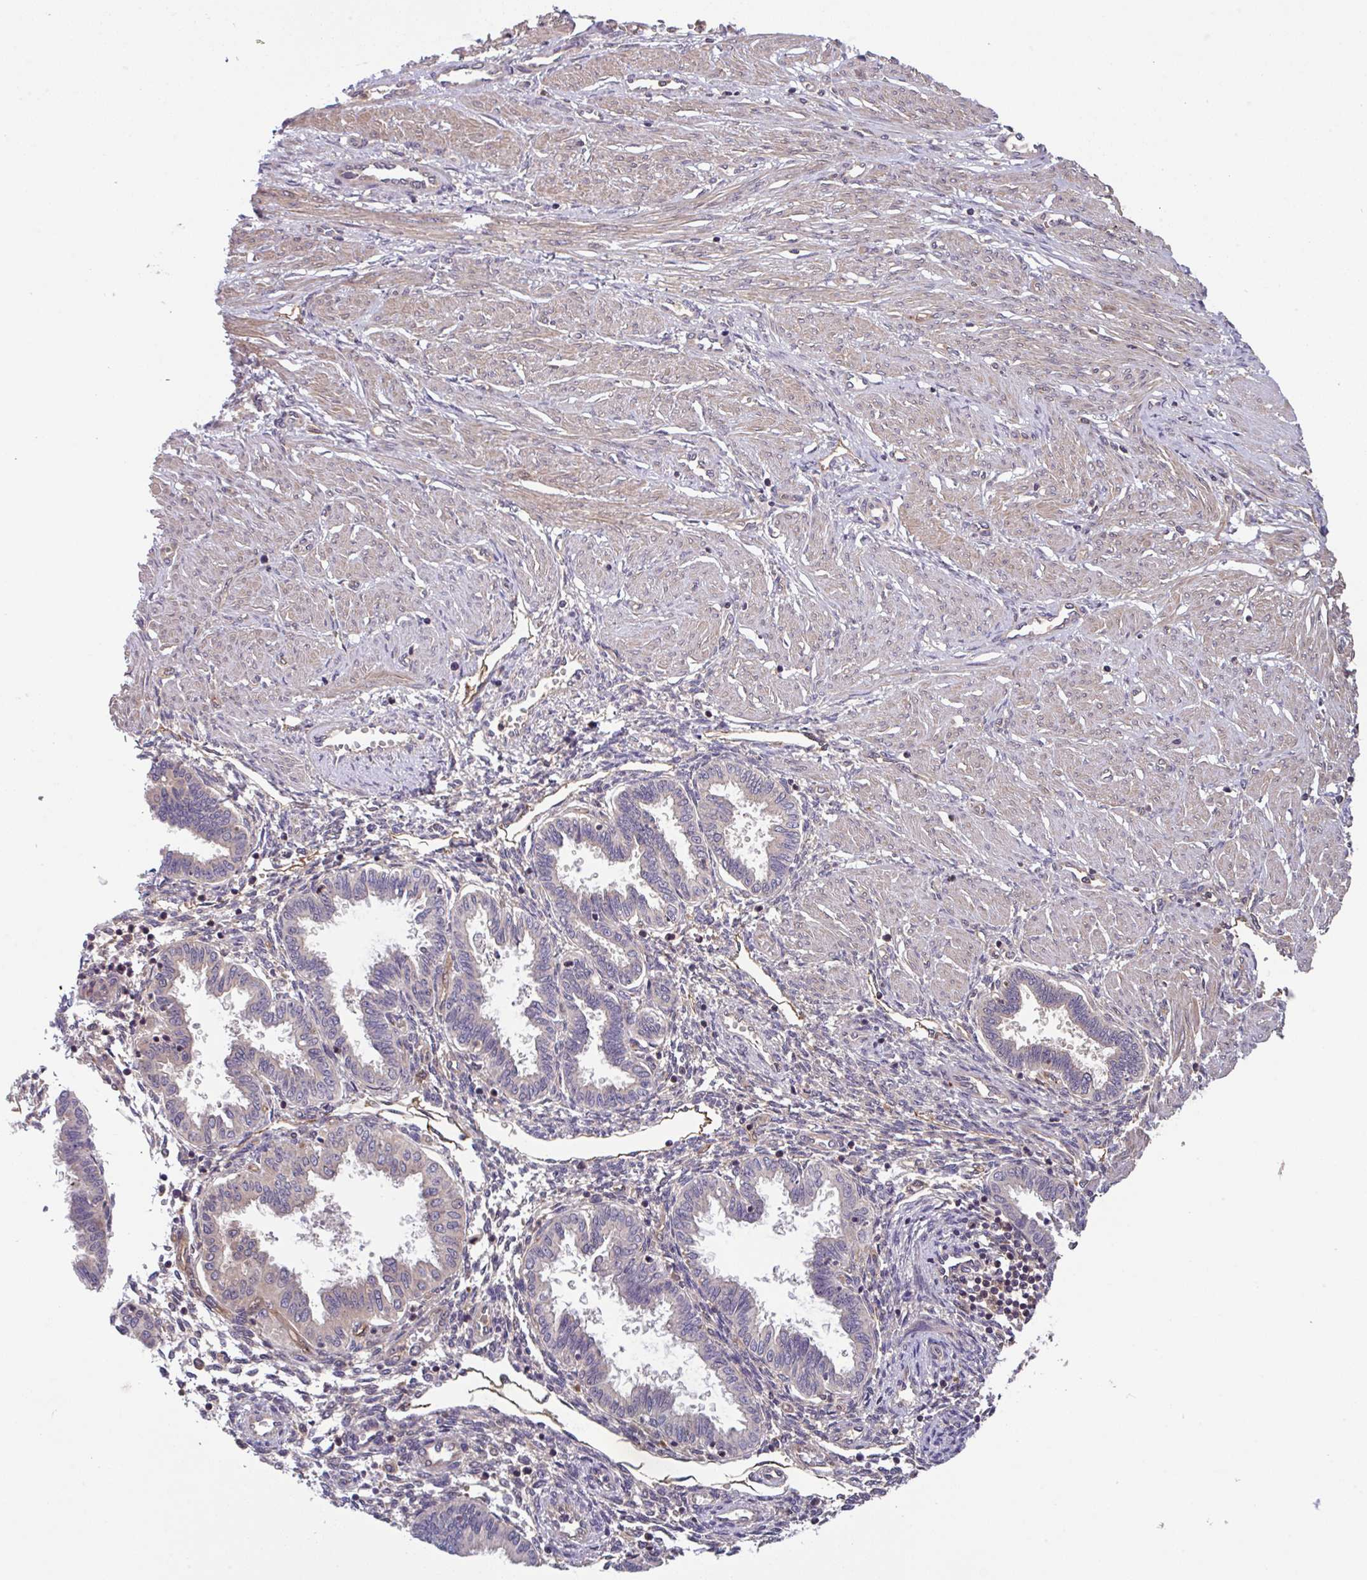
{"staining": {"intensity": "negative", "quantity": "none", "location": "none"}, "tissue": "endometrium", "cell_type": "Cells in endometrial stroma", "image_type": "normal", "snomed": [{"axis": "morphology", "description": "Normal tissue, NOS"}, {"axis": "topography", "description": "Endometrium"}], "caption": "IHC of normal endometrium exhibits no positivity in cells in endometrial stroma. (DAB immunohistochemistry with hematoxylin counter stain).", "gene": "TIGAR", "patient": {"sex": "female", "age": 33}}